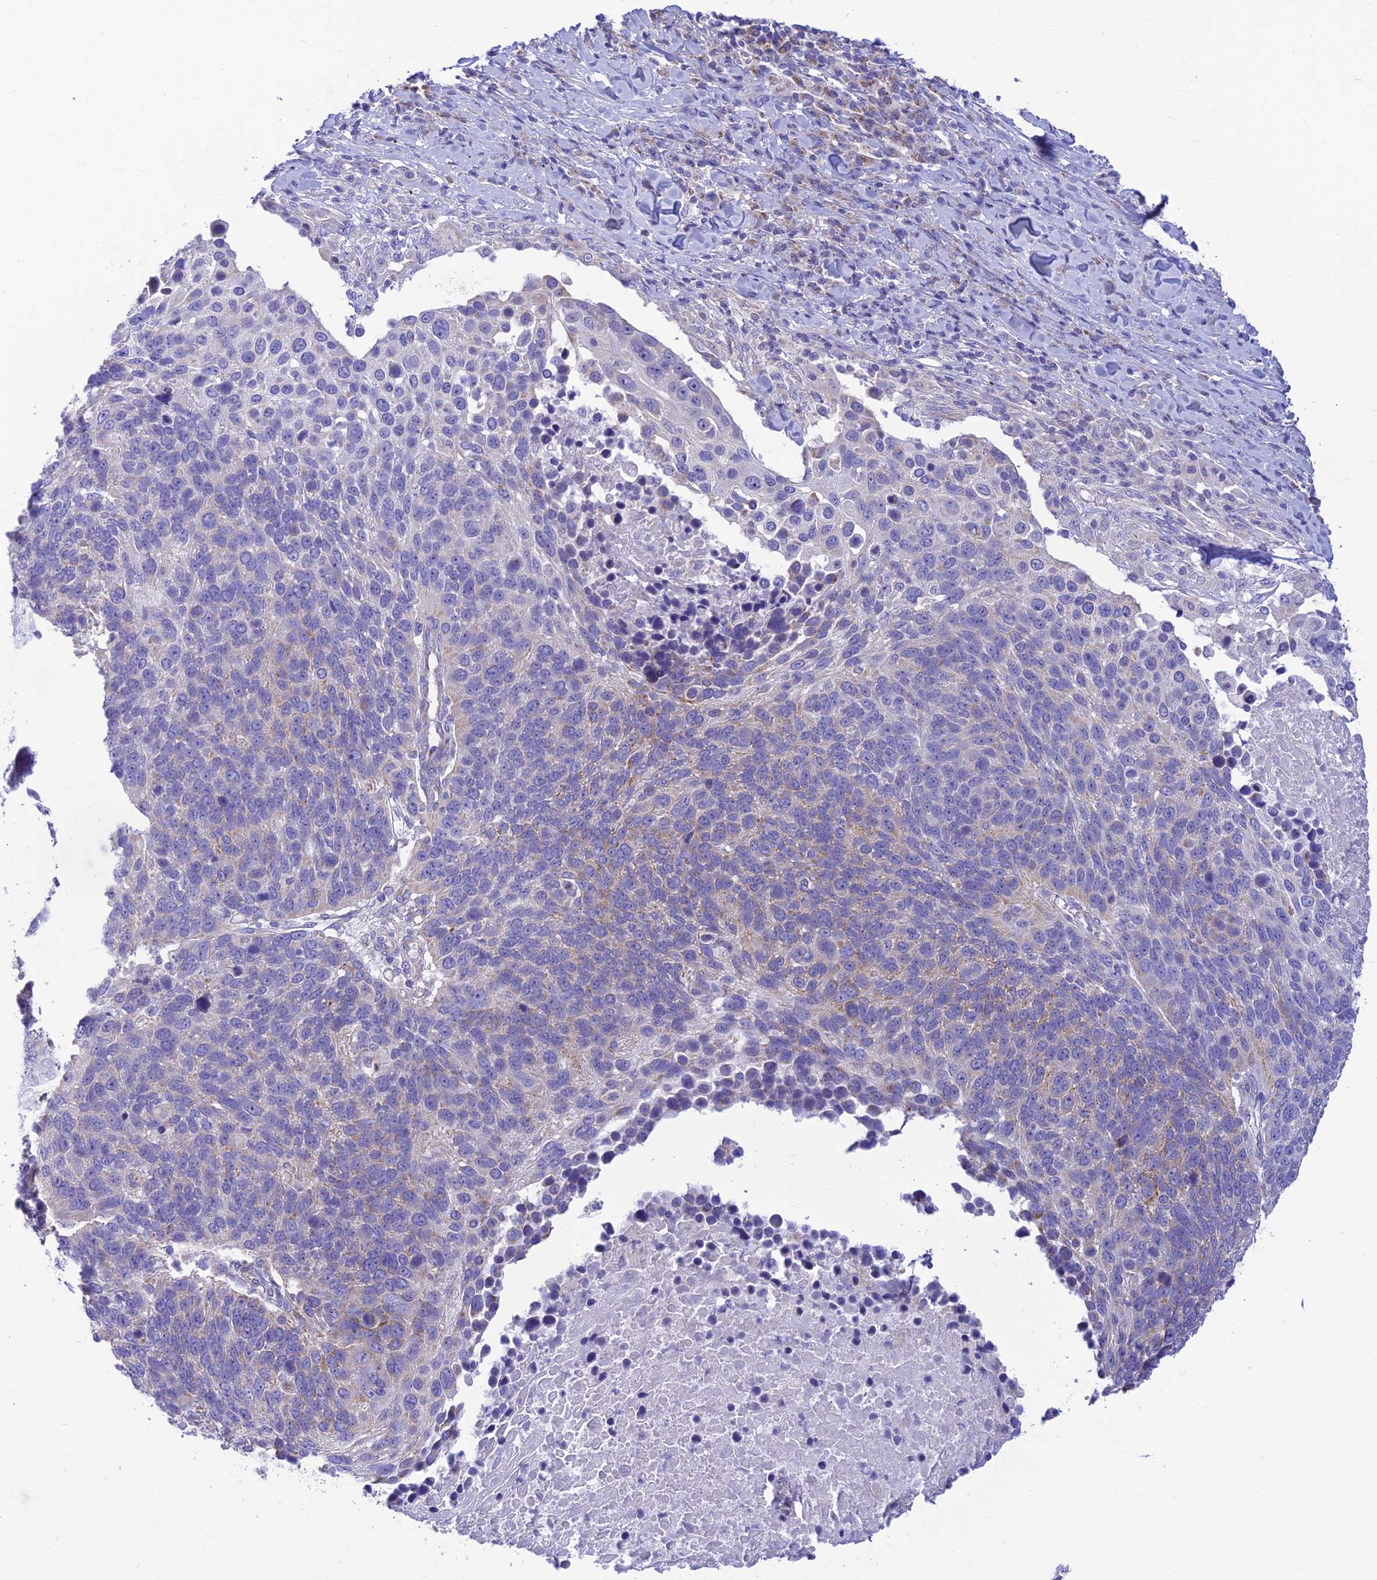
{"staining": {"intensity": "weak", "quantity": "<25%", "location": "cytoplasmic/membranous"}, "tissue": "lung cancer", "cell_type": "Tumor cells", "image_type": "cancer", "snomed": [{"axis": "morphology", "description": "Normal tissue, NOS"}, {"axis": "morphology", "description": "Squamous cell carcinoma, NOS"}, {"axis": "topography", "description": "Lymph node"}, {"axis": "topography", "description": "Lung"}], "caption": "High magnification brightfield microscopy of lung cancer (squamous cell carcinoma) stained with DAB (brown) and counterstained with hematoxylin (blue): tumor cells show no significant staining.", "gene": "FAM186B", "patient": {"sex": "male", "age": 66}}